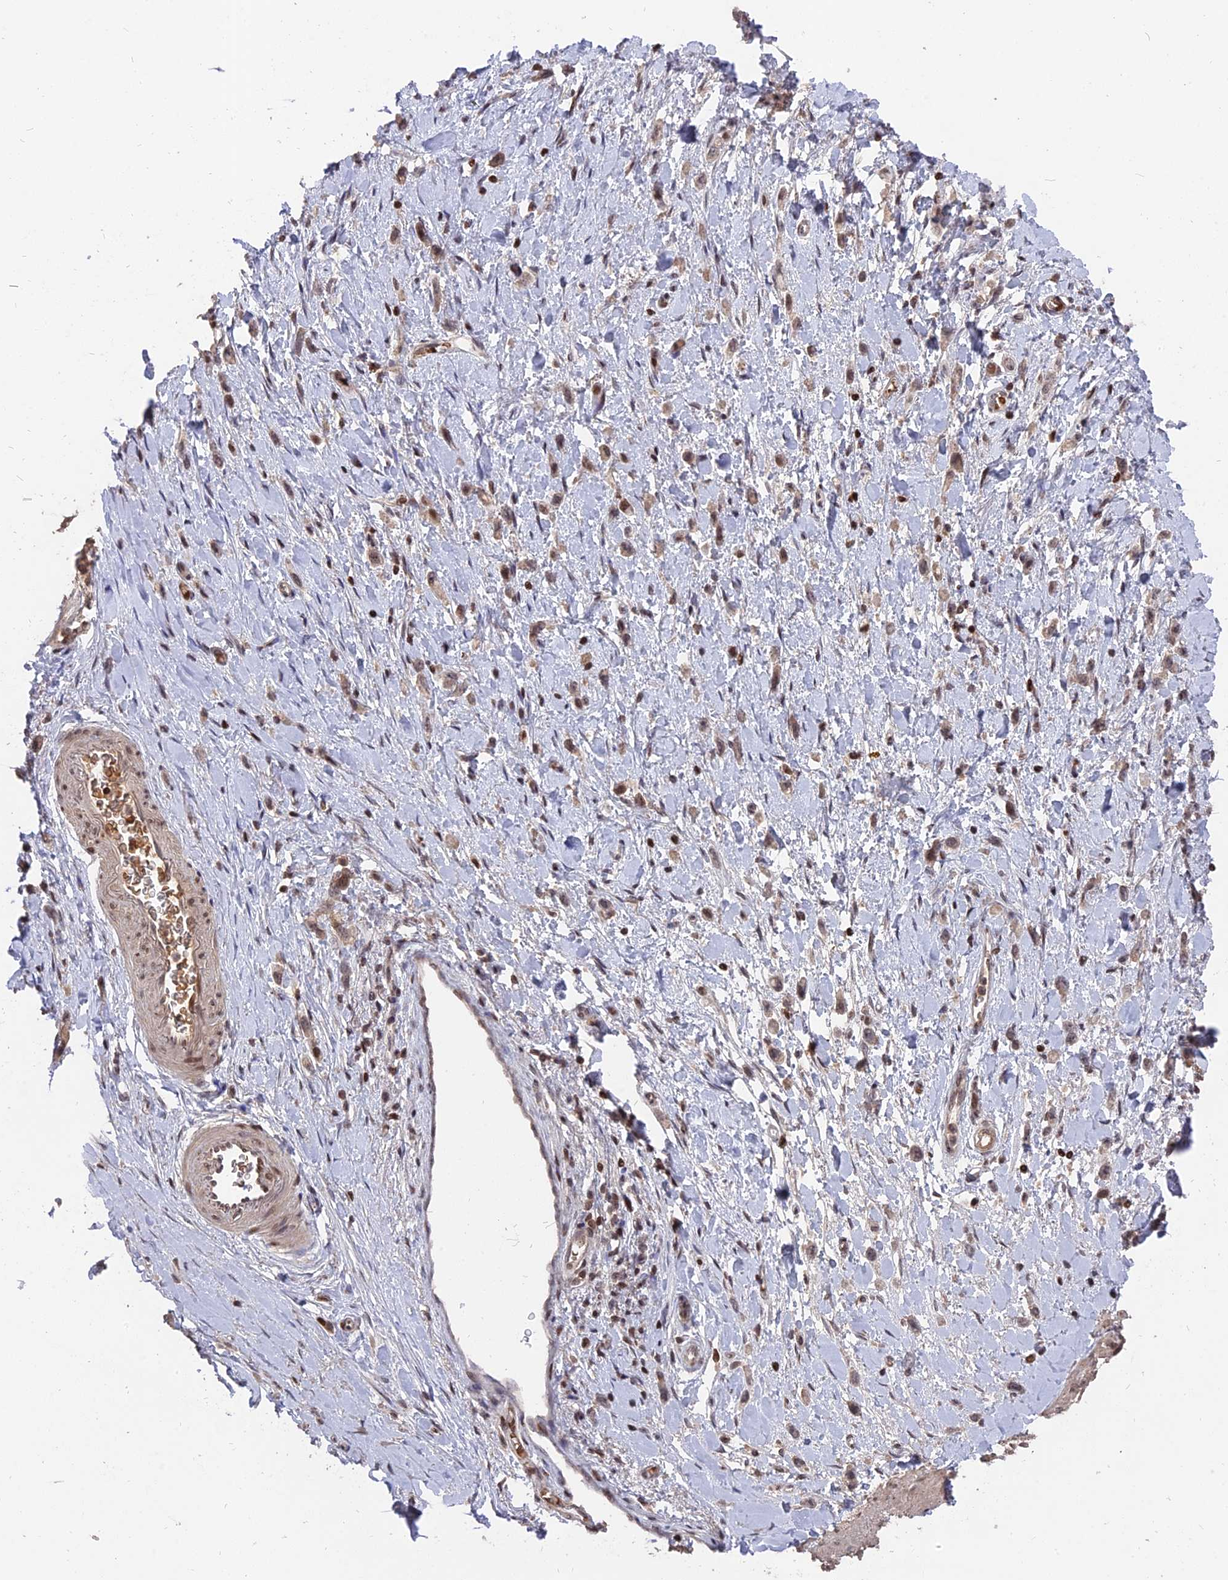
{"staining": {"intensity": "weak", "quantity": "25%-75%", "location": "nuclear"}, "tissue": "stomach cancer", "cell_type": "Tumor cells", "image_type": "cancer", "snomed": [{"axis": "morphology", "description": "Adenocarcinoma, NOS"}, {"axis": "topography", "description": "Stomach"}], "caption": "The histopathology image exhibits a brown stain indicating the presence of a protein in the nuclear of tumor cells in stomach cancer (adenocarcinoma). The staining is performed using DAB (3,3'-diaminobenzidine) brown chromogen to label protein expression. The nuclei are counter-stained blue using hematoxylin.", "gene": "NR1H3", "patient": {"sex": "female", "age": 65}}